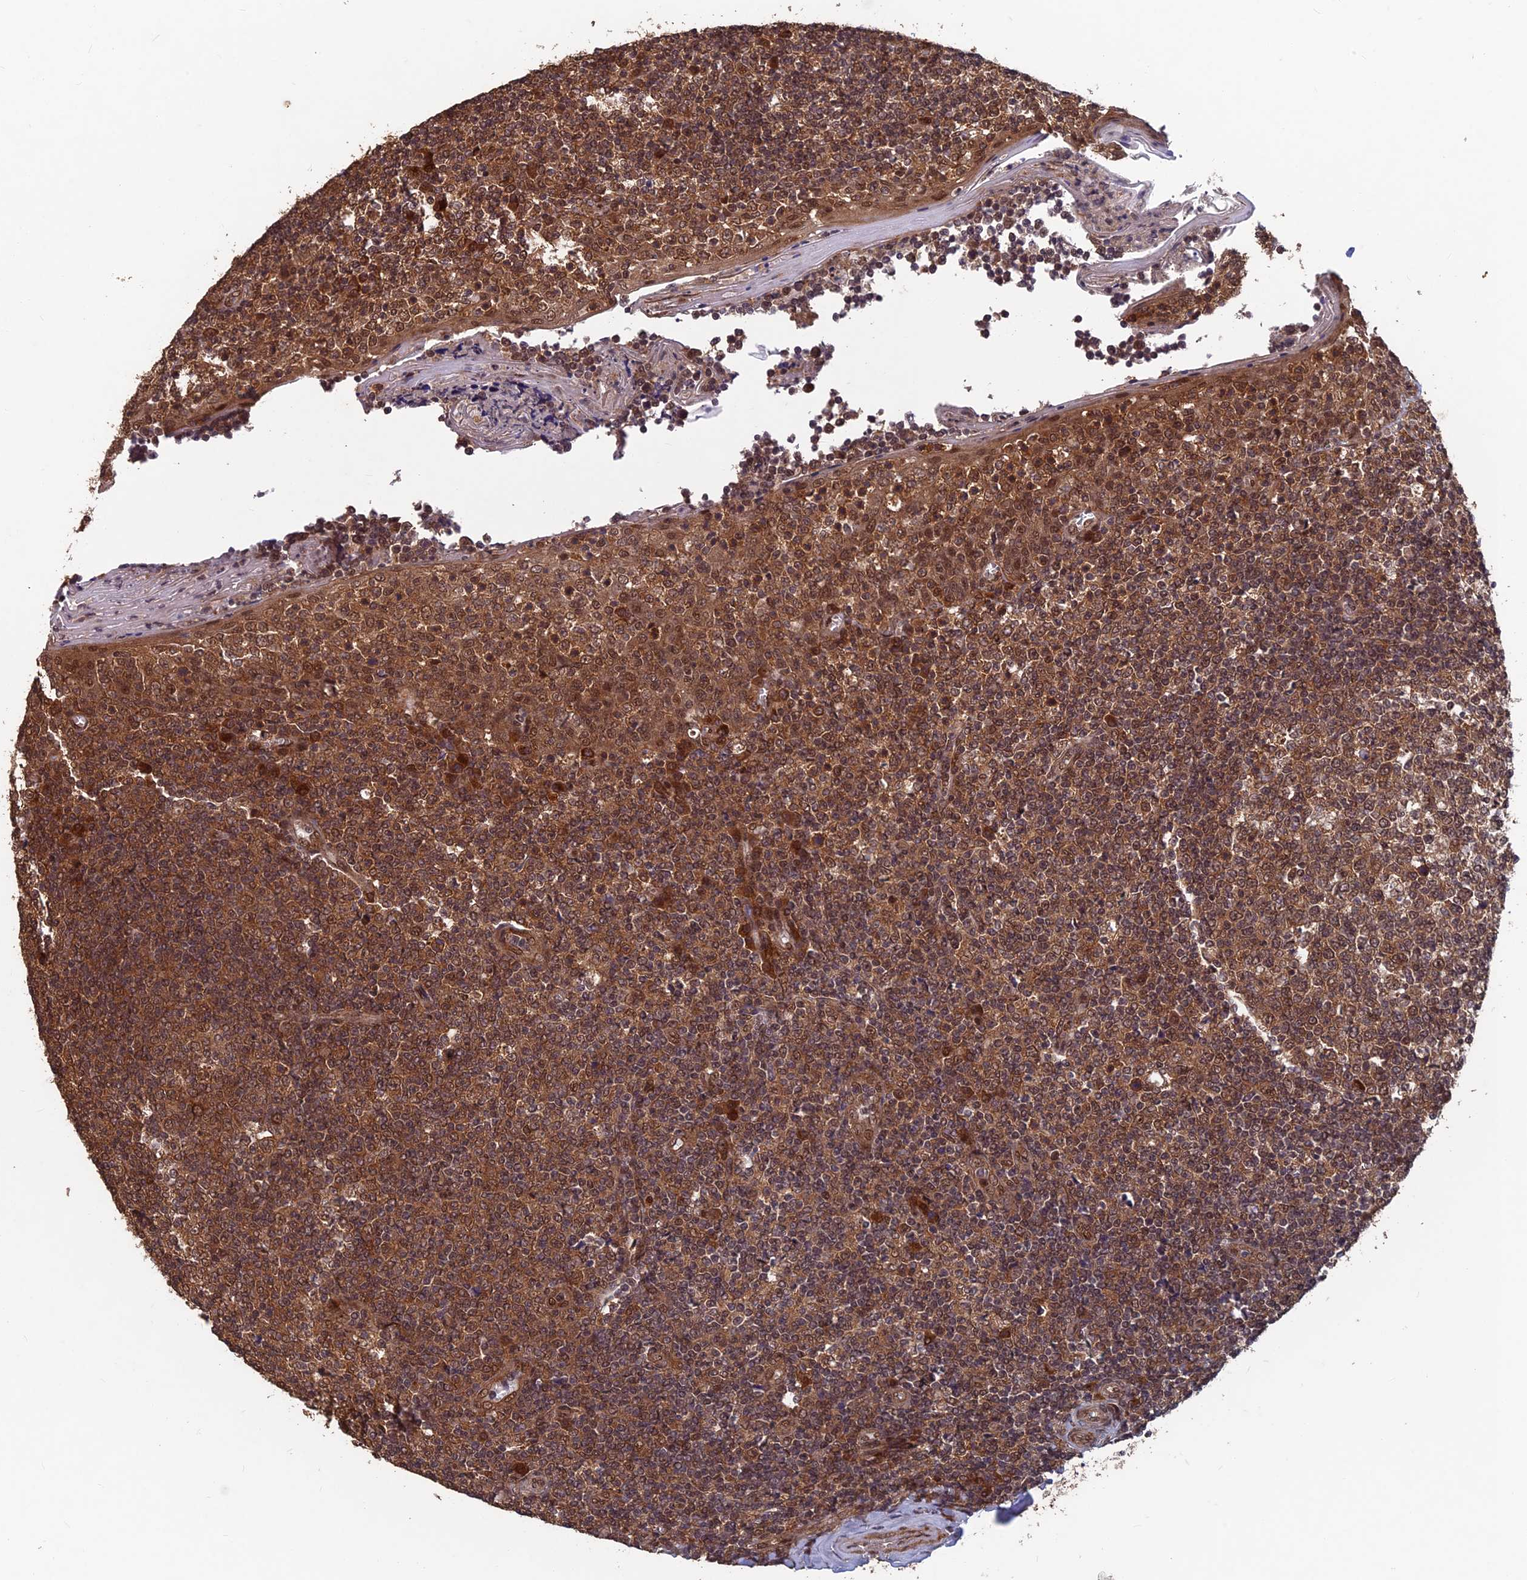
{"staining": {"intensity": "moderate", "quantity": ">75%", "location": "cytoplasmic/membranous,nuclear"}, "tissue": "tonsil", "cell_type": "Germinal center cells", "image_type": "normal", "snomed": [{"axis": "morphology", "description": "Normal tissue, NOS"}, {"axis": "topography", "description": "Tonsil"}], "caption": "Tonsil stained with immunohistochemistry exhibits moderate cytoplasmic/membranous,nuclear positivity in approximately >75% of germinal center cells.", "gene": "FAM53C", "patient": {"sex": "female", "age": 19}}